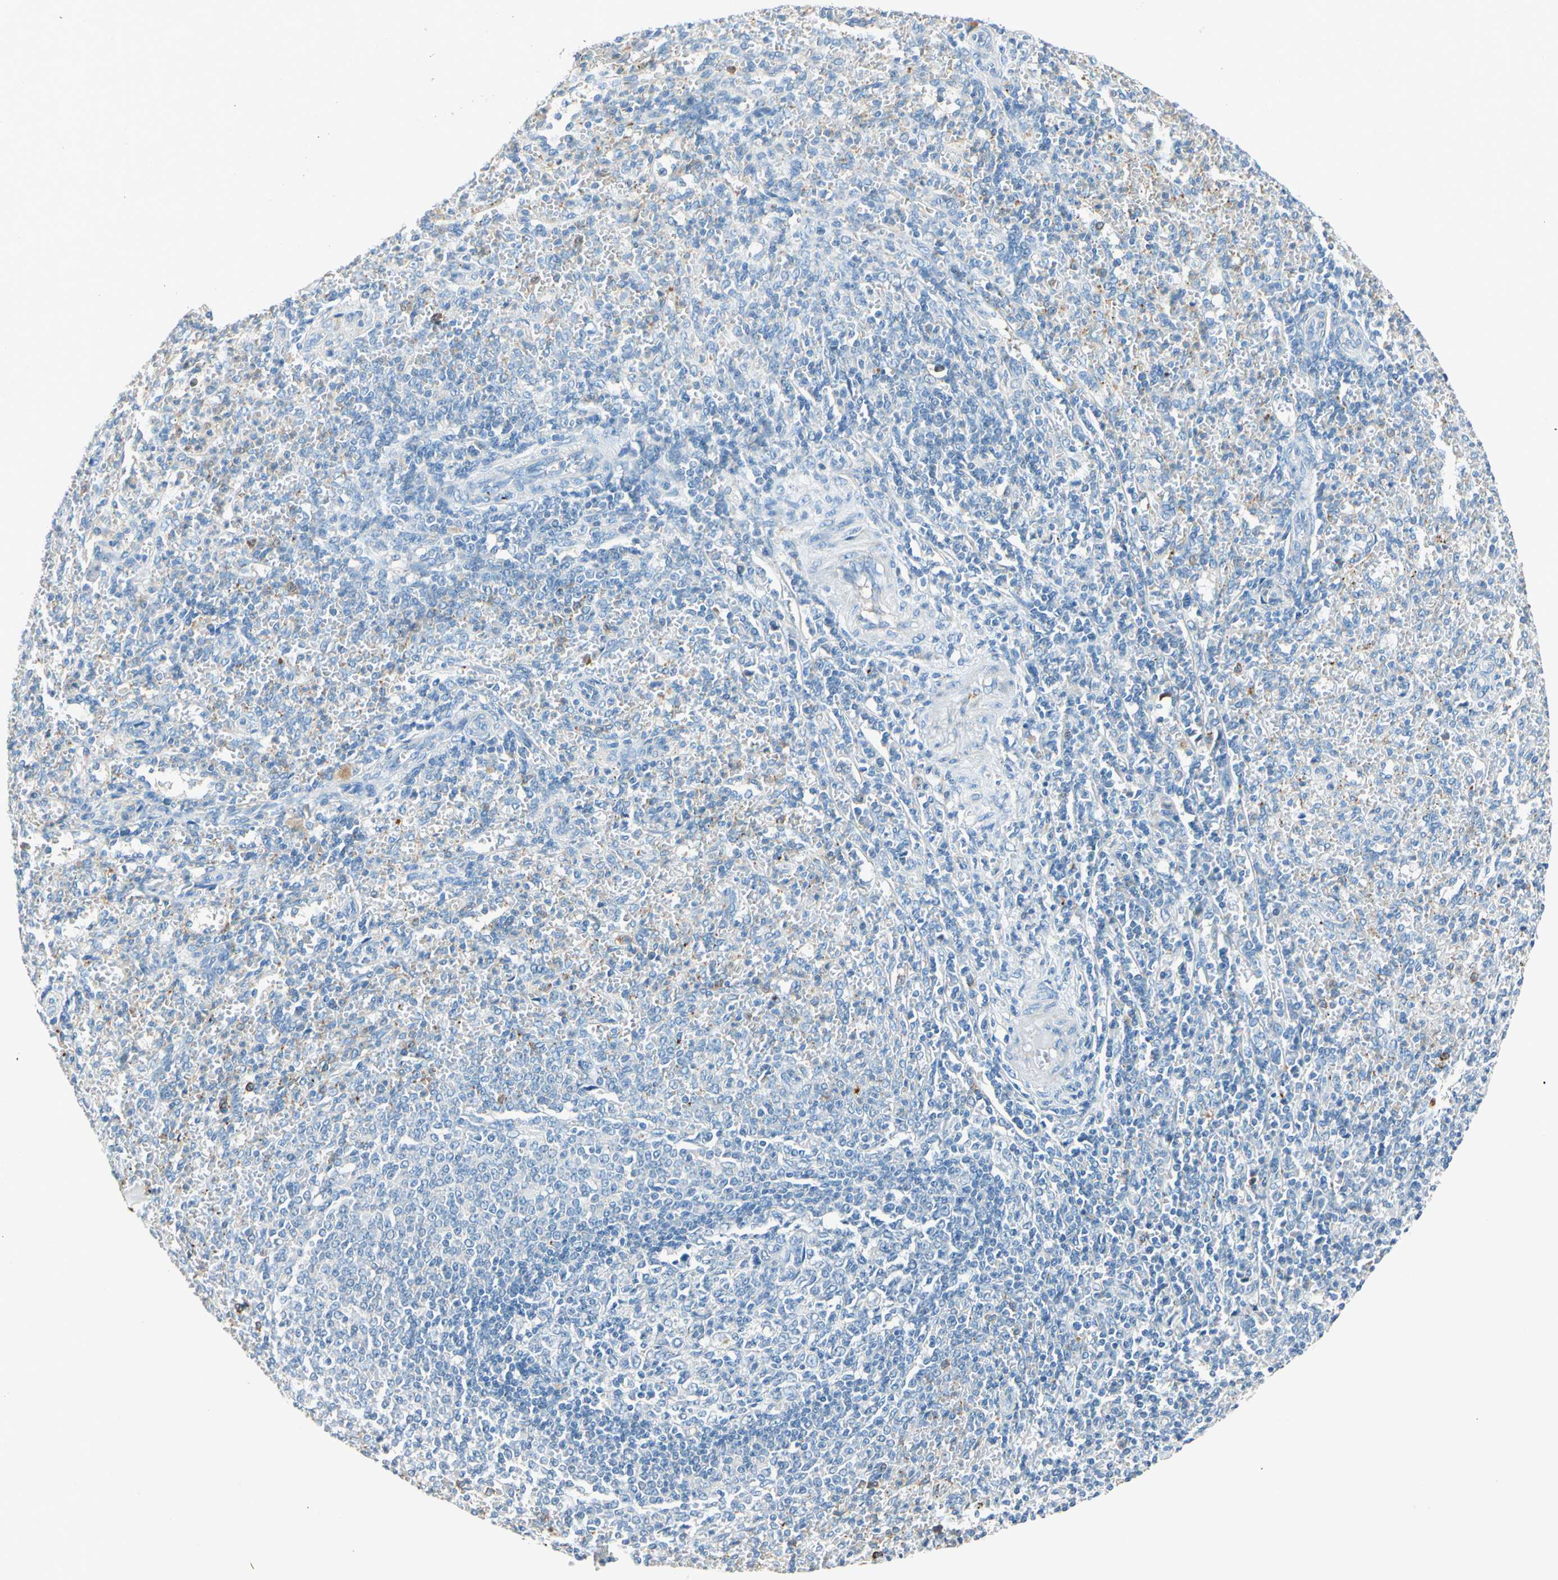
{"staining": {"intensity": "negative", "quantity": "none", "location": "none"}, "tissue": "spleen", "cell_type": "Cells in red pulp", "image_type": "normal", "snomed": [{"axis": "morphology", "description": "Normal tissue, NOS"}, {"axis": "topography", "description": "Spleen"}], "caption": "This histopathology image is of benign spleen stained with immunohistochemistry to label a protein in brown with the nuclei are counter-stained blue. There is no expression in cells in red pulp.", "gene": "LY6G6F", "patient": {"sex": "female", "age": 10}}